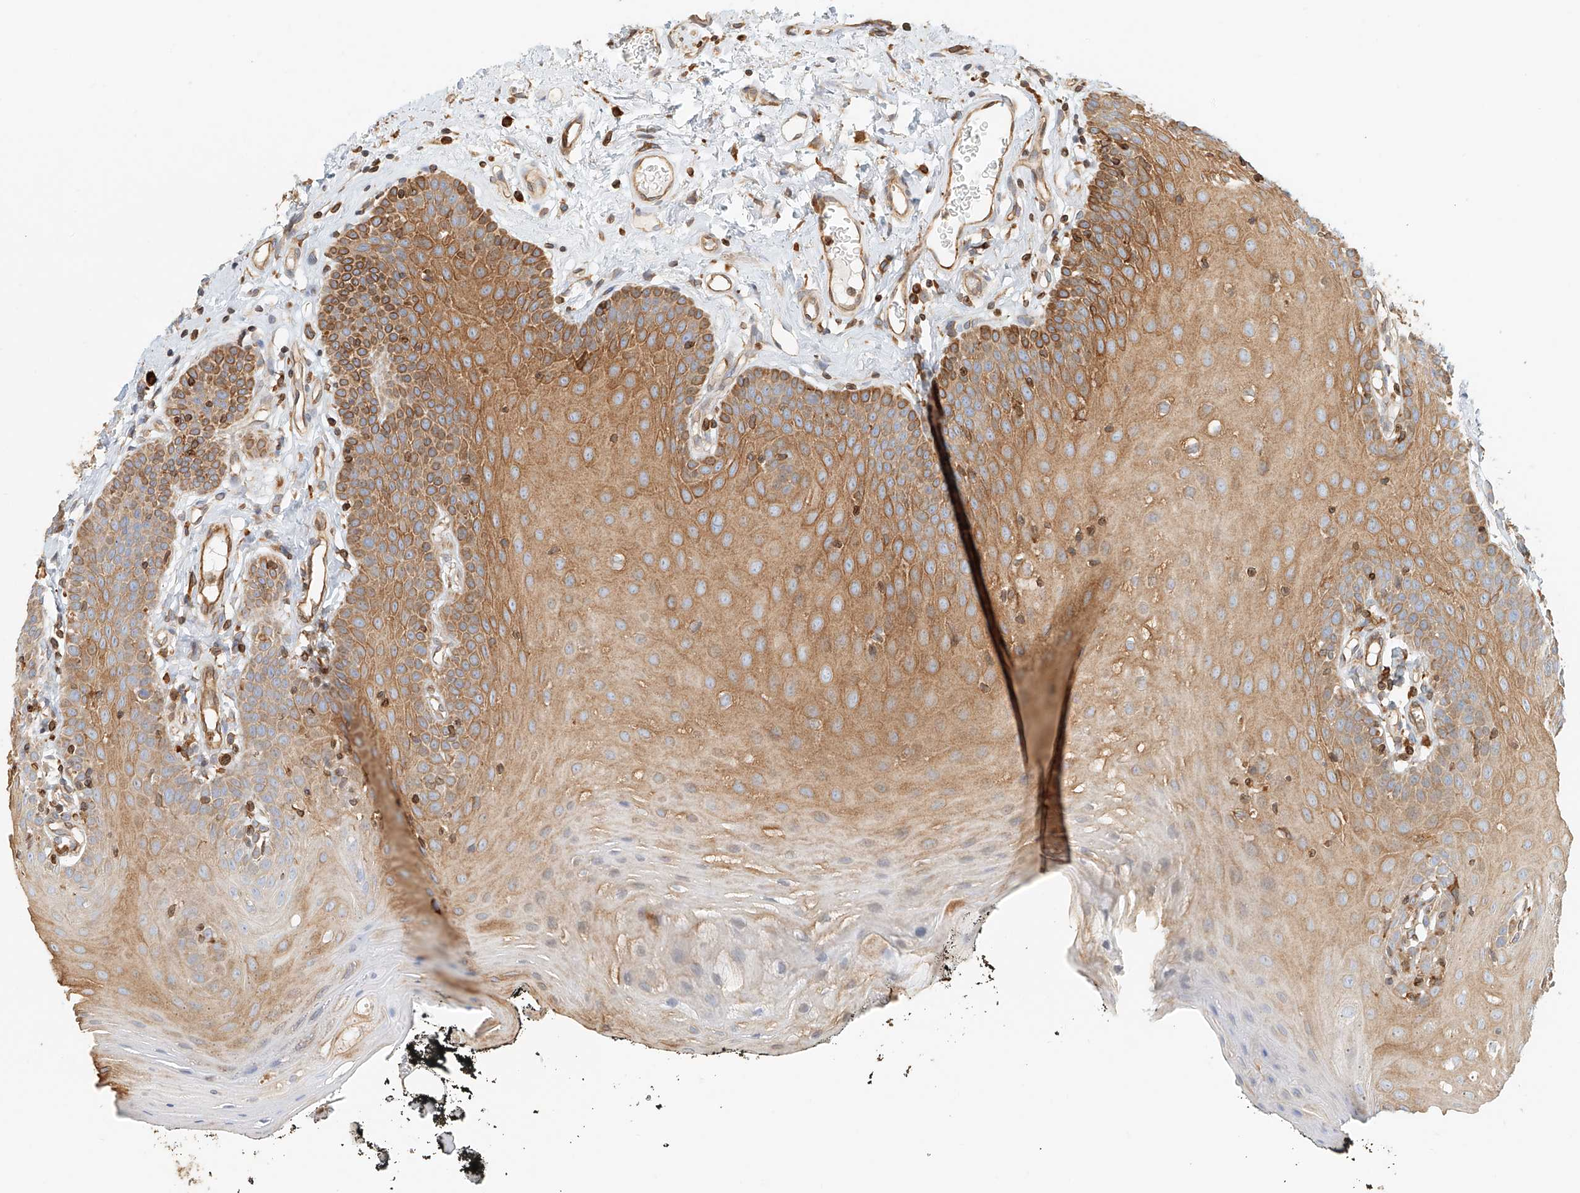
{"staining": {"intensity": "moderate", "quantity": "25%-75%", "location": "cytoplasmic/membranous"}, "tissue": "oral mucosa", "cell_type": "Squamous epithelial cells", "image_type": "normal", "snomed": [{"axis": "morphology", "description": "Normal tissue, NOS"}, {"axis": "topography", "description": "Oral tissue"}], "caption": "The immunohistochemical stain highlights moderate cytoplasmic/membranous expression in squamous epithelial cells of benign oral mucosa.", "gene": "DHRS7", "patient": {"sex": "male", "age": 74}}